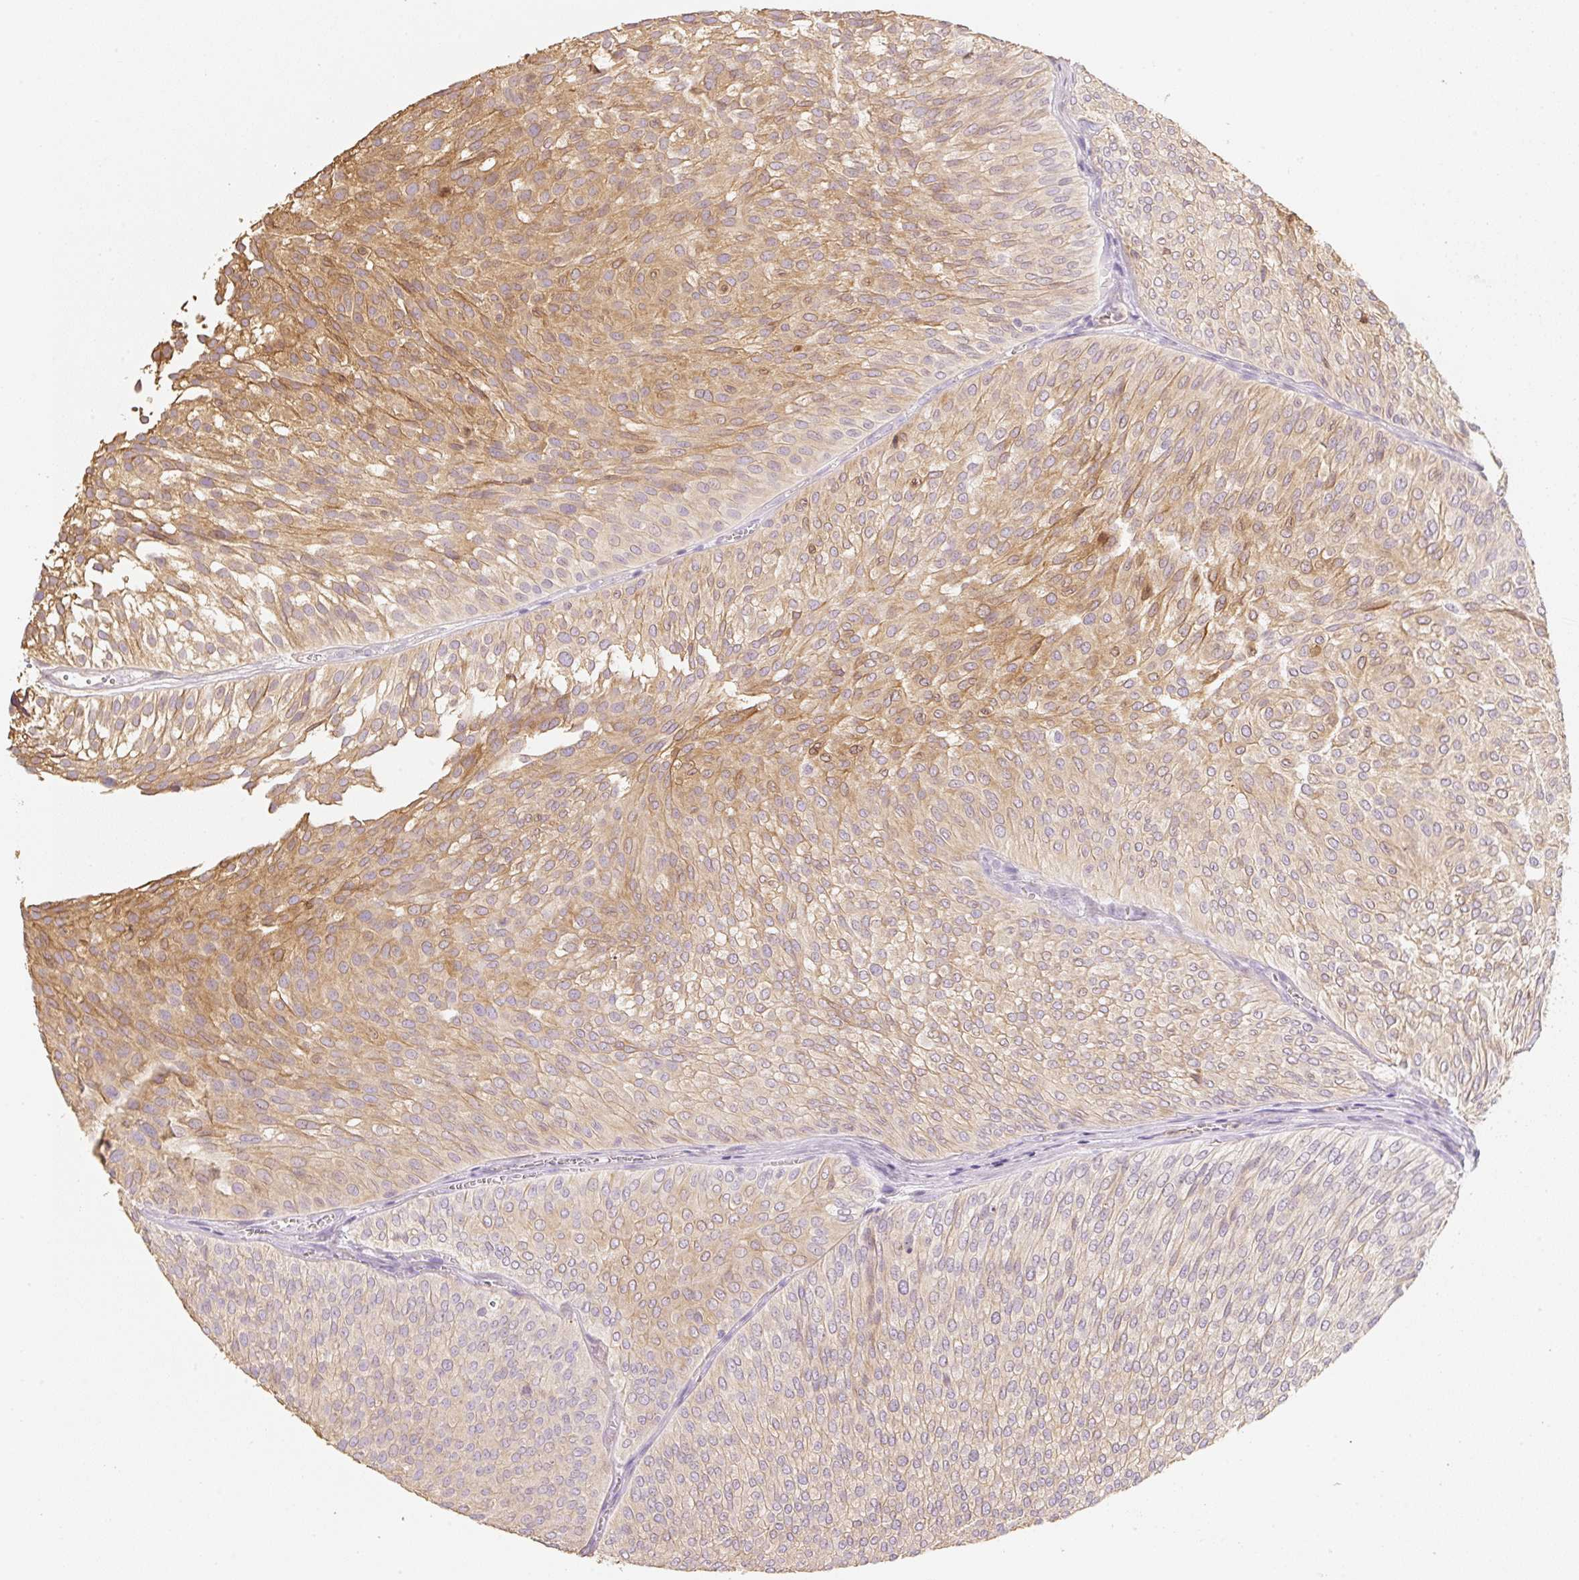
{"staining": {"intensity": "moderate", "quantity": ">75%", "location": "cytoplasmic/membranous"}, "tissue": "urothelial cancer", "cell_type": "Tumor cells", "image_type": "cancer", "snomed": [{"axis": "morphology", "description": "Urothelial carcinoma, Low grade"}, {"axis": "topography", "description": "Urinary bladder"}], "caption": "Low-grade urothelial carcinoma stained for a protein (brown) shows moderate cytoplasmic/membranous positive positivity in about >75% of tumor cells.", "gene": "MBOAT7", "patient": {"sex": "male", "age": 91}}